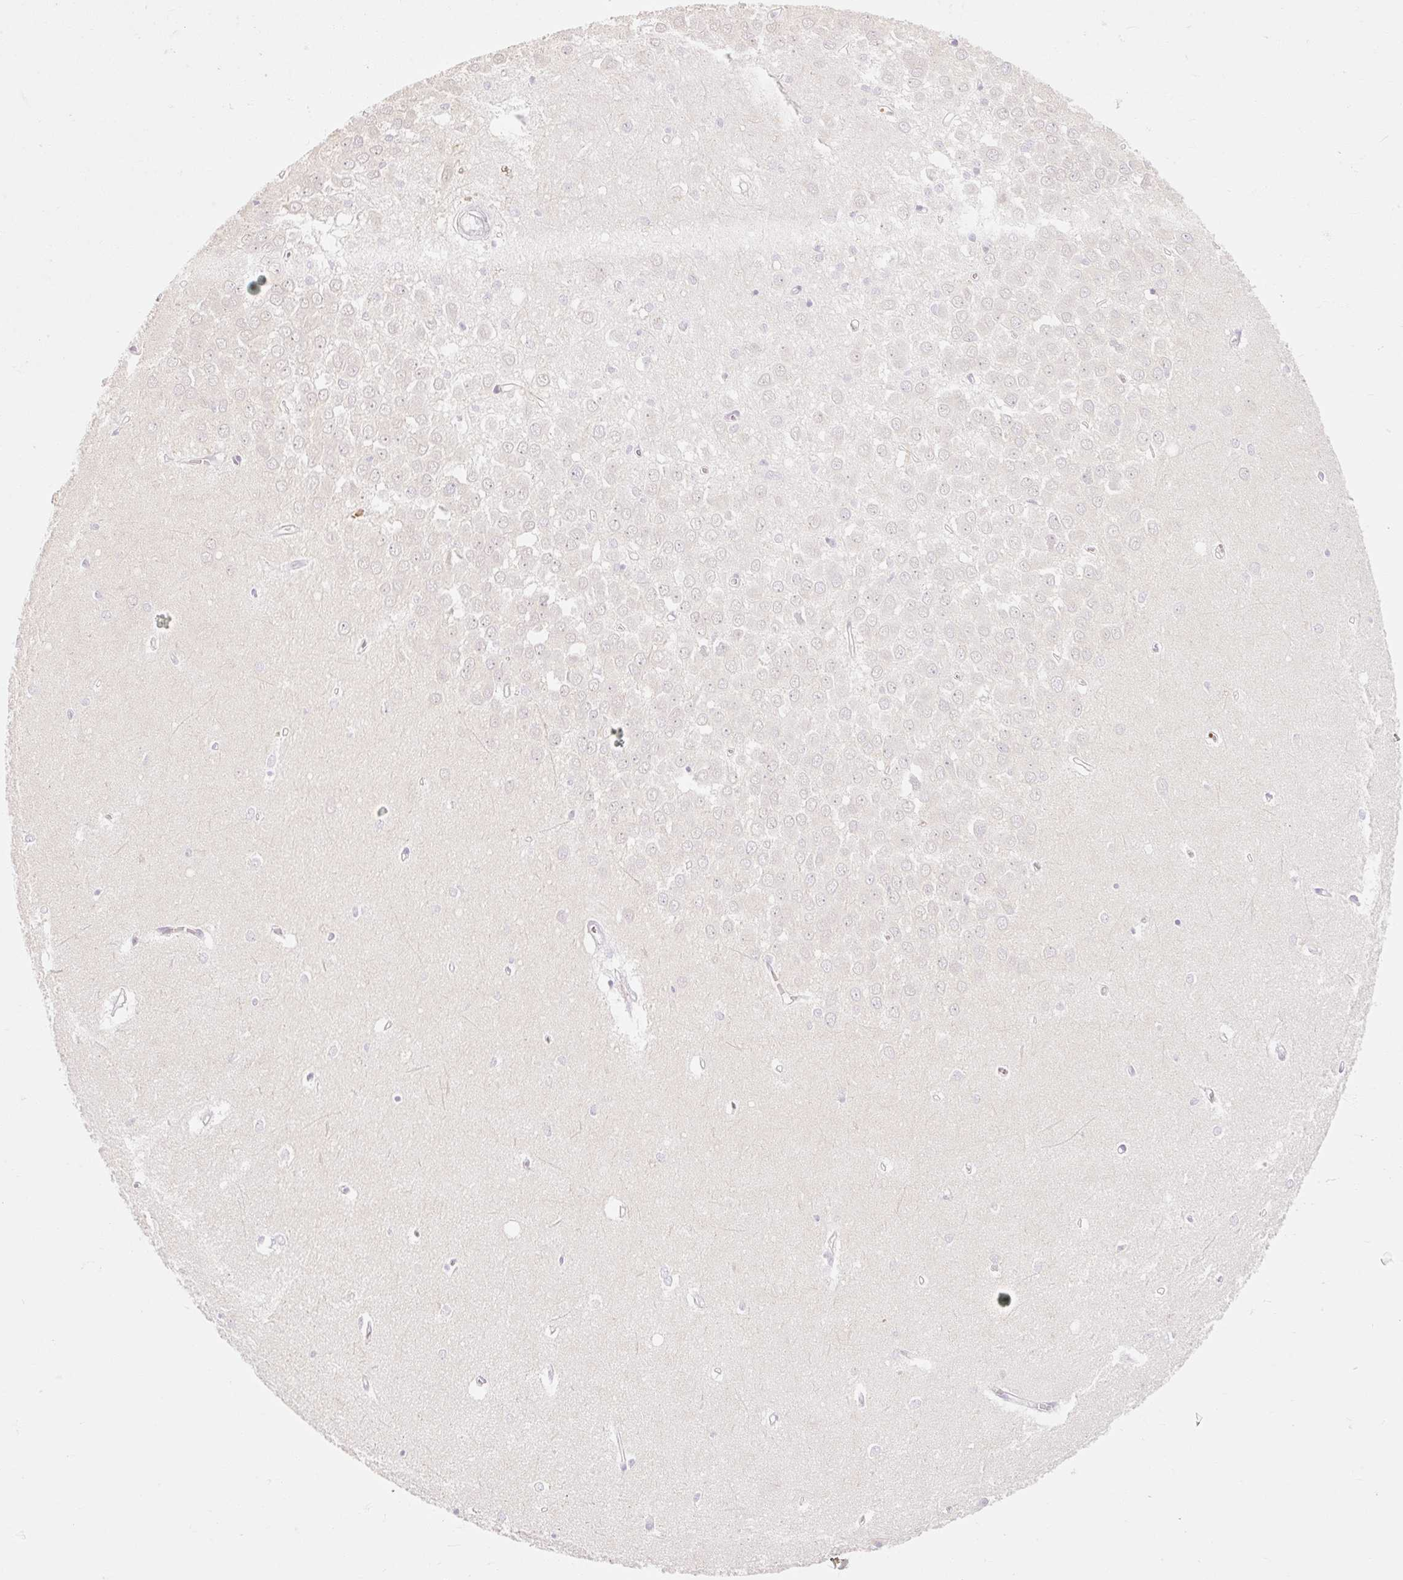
{"staining": {"intensity": "negative", "quantity": "none", "location": "none"}, "tissue": "hippocampus", "cell_type": "Glial cells", "image_type": "normal", "snomed": [{"axis": "morphology", "description": "Normal tissue, NOS"}, {"axis": "topography", "description": "Hippocampus"}], "caption": "Immunohistochemical staining of benign human hippocampus exhibits no significant positivity in glial cells.", "gene": "TAF1L", "patient": {"sex": "female", "age": 64}}